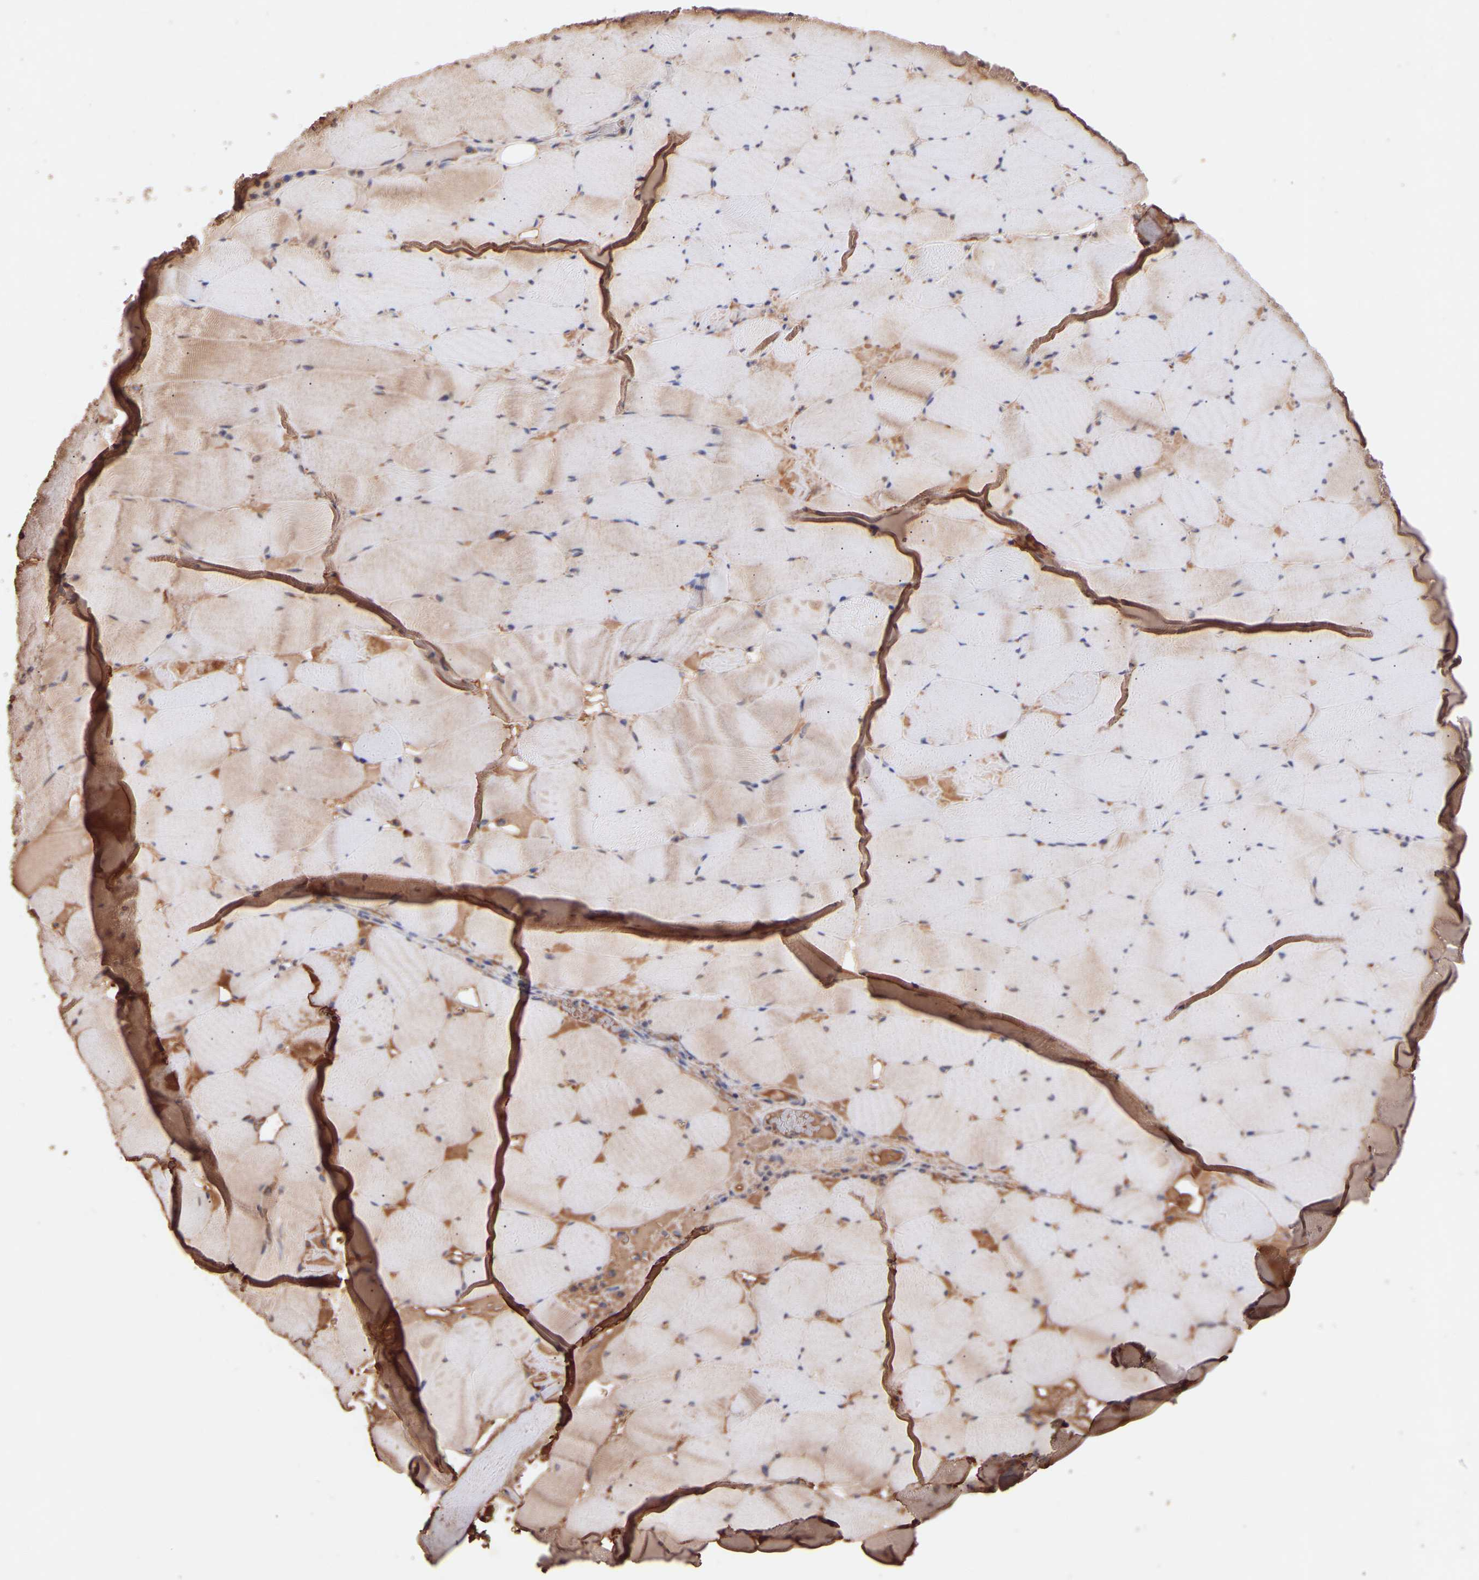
{"staining": {"intensity": "weak", "quantity": "25%-75%", "location": "cytoplasmic/membranous"}, "tissue": "skeletal muscle", "cell_type": "Myocytes", "image_type": "normal", "snomed": [{"axis": "morphology", "description": "Normal tissue, NOS"}, {"axis": "topography", "description": "Skeletal muscle"}], "caption": "Skeletal muscle stained with immunohistochemistry (IHC) demonstrates weak cytoplasmic/membranous expression in approximately 25%-75% of myocytes.", "gene": "TMEM268", "patient": {"sex": "male", "age": 62}}